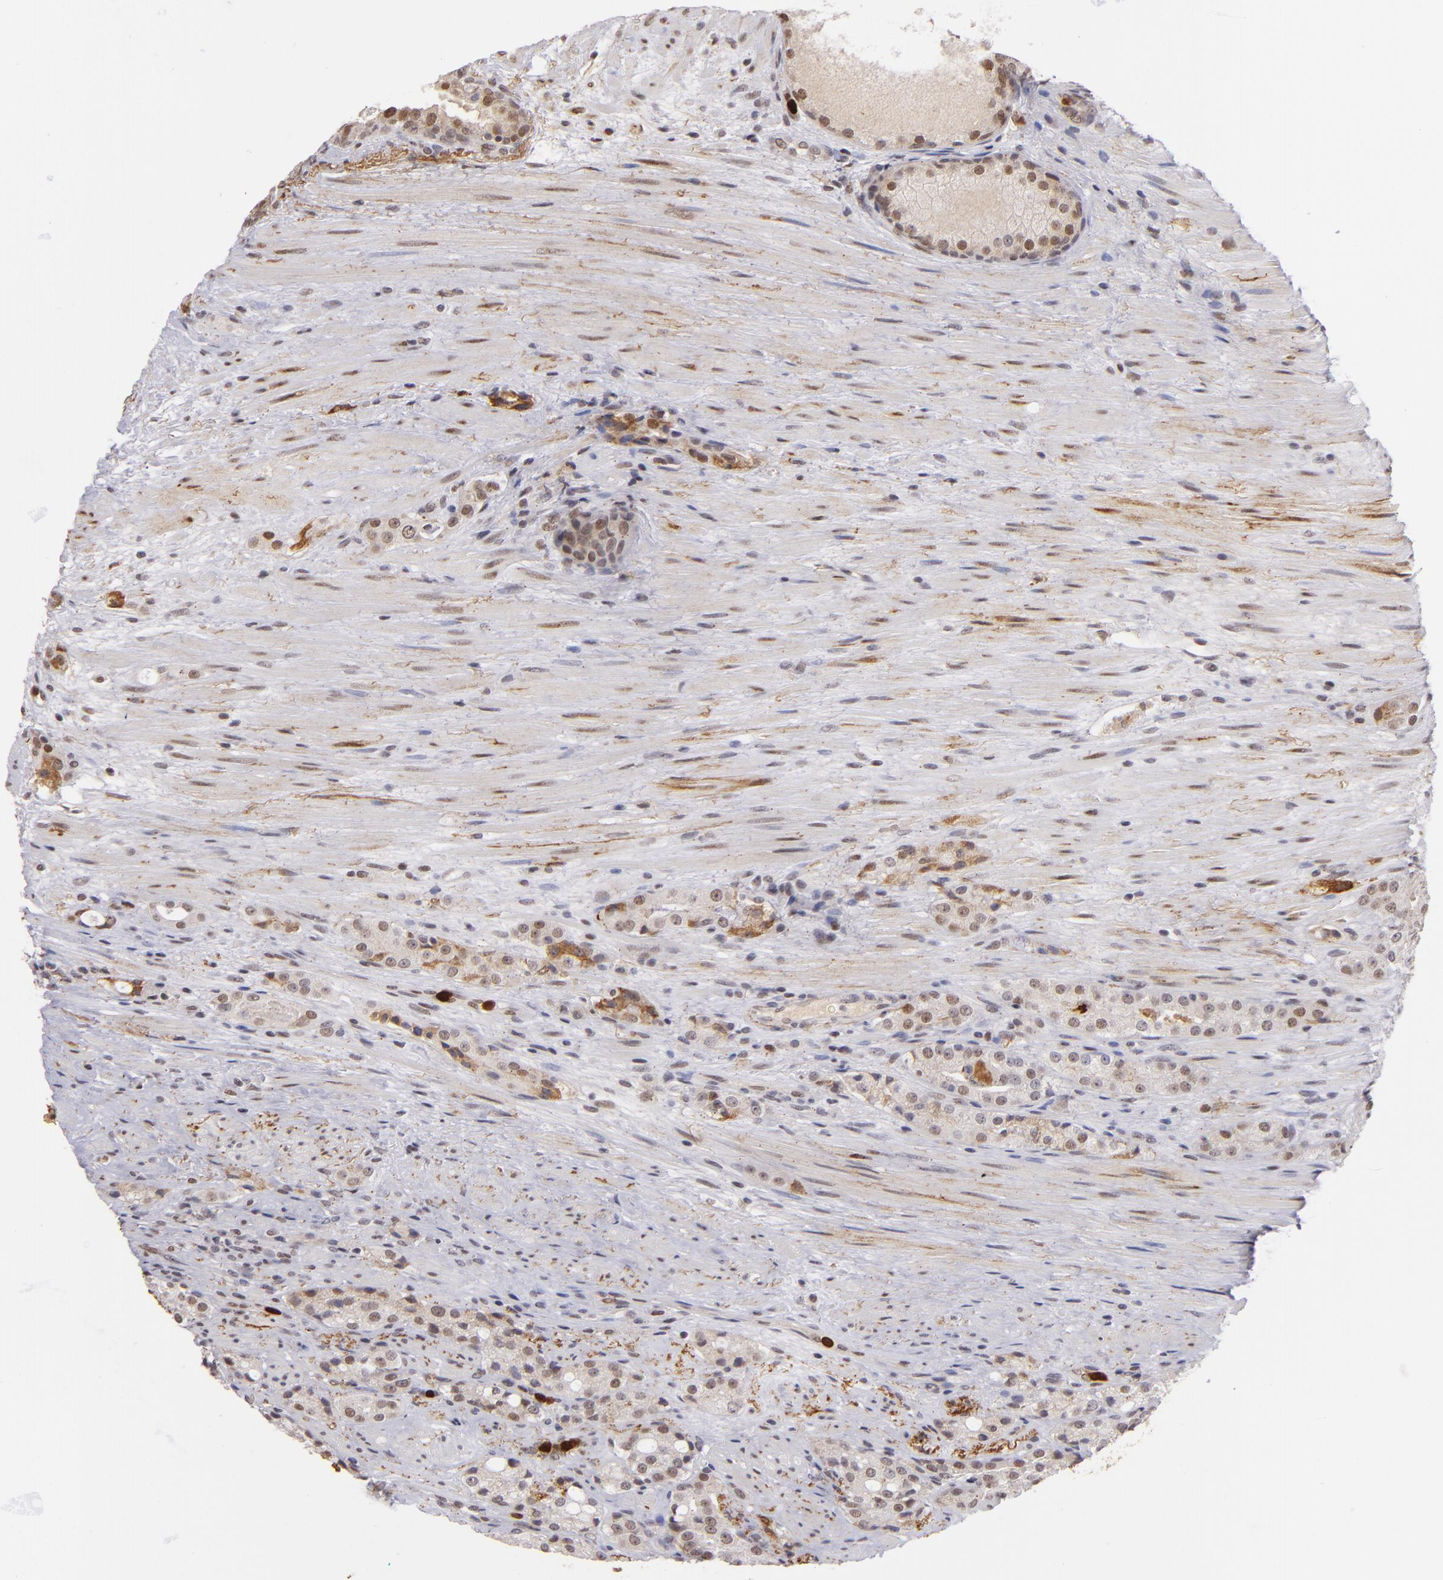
{"staining": {"intensity": "moderate", "quantity": ">75%", "location": "nuclear"}, "tissue": "prostate cancer", "cell_type": "Tumor cells", "image_type": "cancer", "snomed": [{"axis": "morphology", "description": "Adenocarcinoma, High grade"}, {"axis": "topography", "description": "Prostate"}], "caption": "About >75% of tumor cells in human prostate cancer reveal moderate nuclear protein expression as visualized by brown immunohistochemical staining.", "gene": "RXRG", "patient": {"sex": "male", "age": 72}}